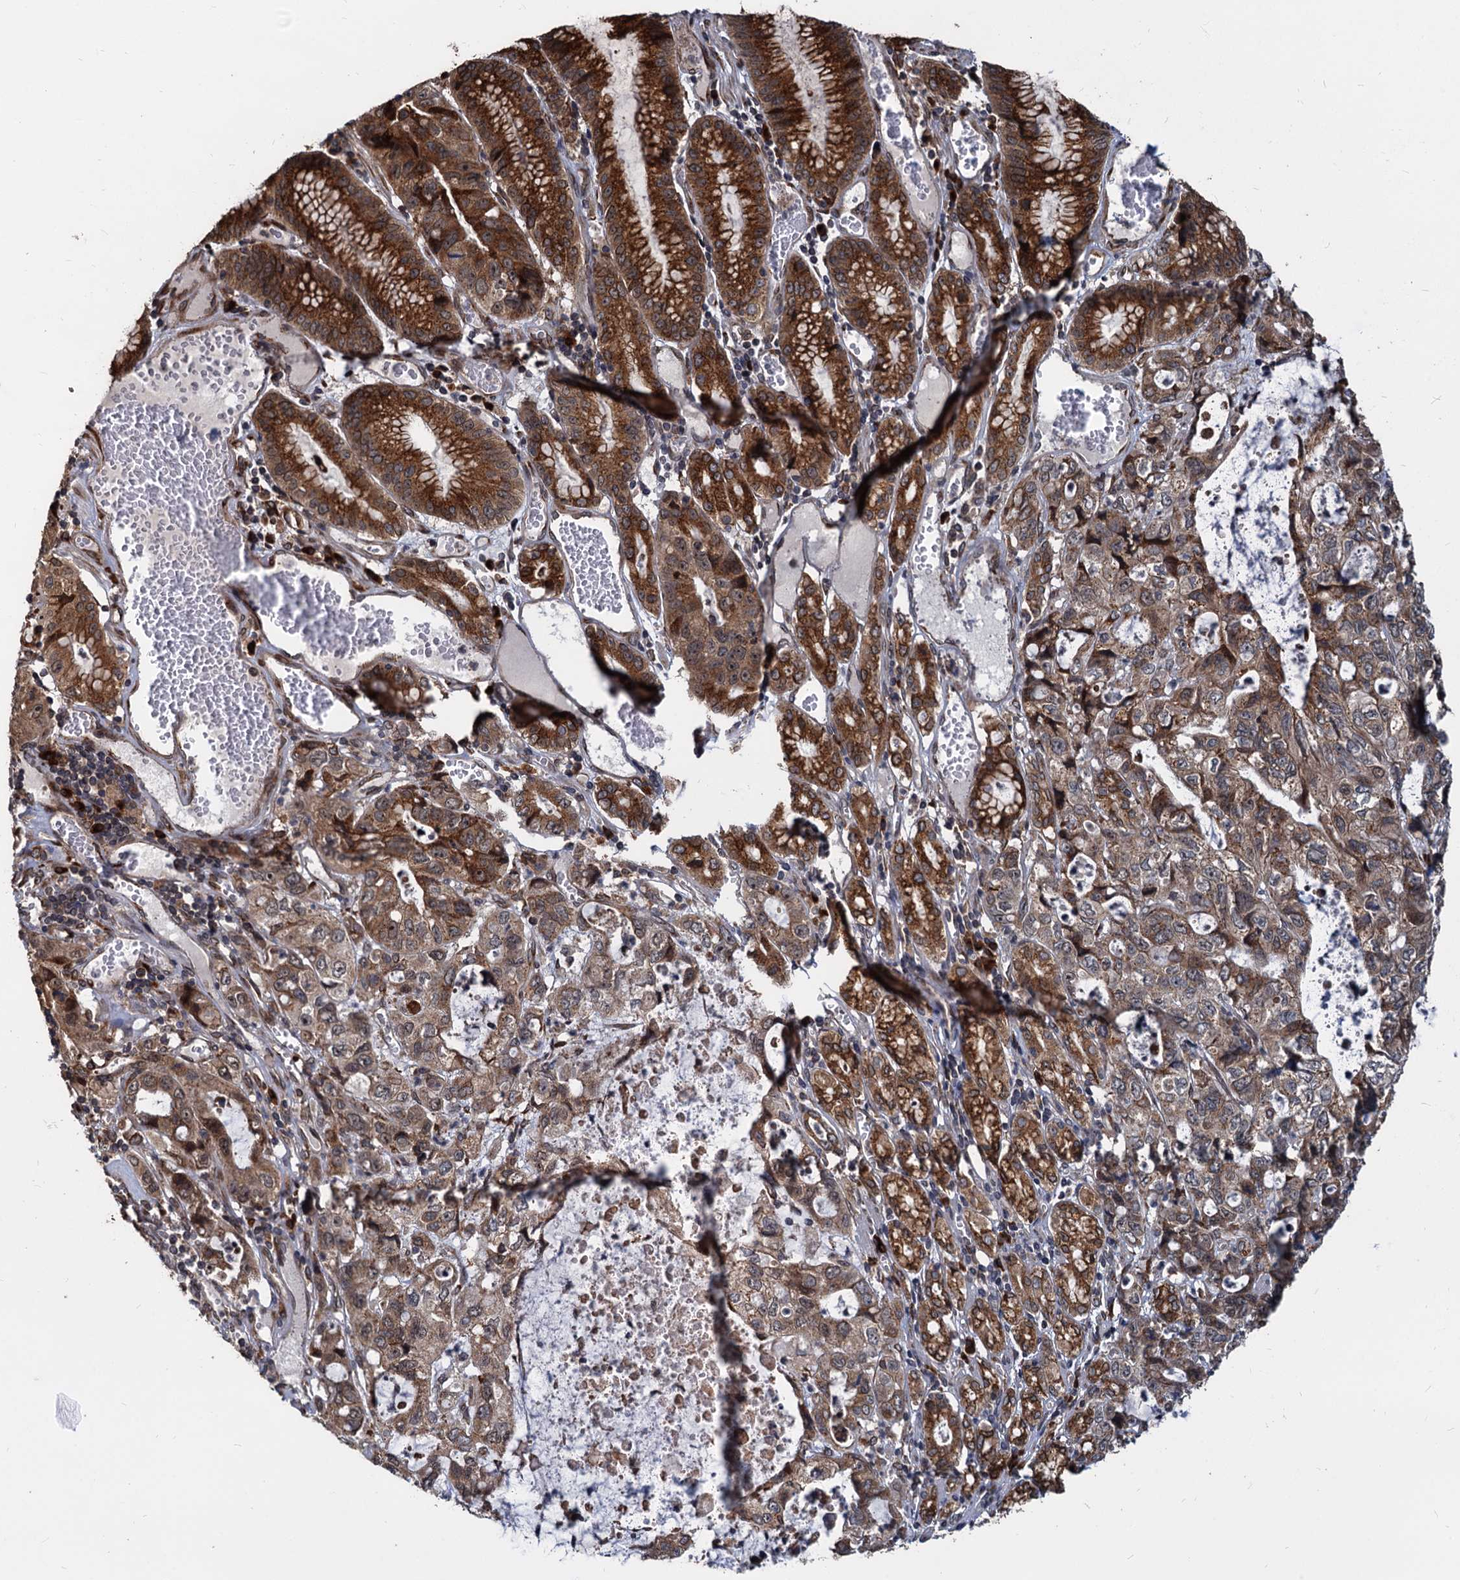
{"staining": {"intensity": "moderate", "quantity": ">75%", "location": "cytoplasmic/membranous,nuclear"}, "tissue": "stomach cancer", "cell_type": "Tumor cells", "image_type": "cancer", "snomed": [{"axis": "morphology", "description": "Adenocarcinoma, NOS"}, {"axis": "topography", "description": "Stomach, upper"}], "caption": "A histopathology image showing moderate cytoplasmic/membranous and nuclear positivity in about >75% of tumor cells in adenocarcinoma (stomach), as visualized by brown immunohistochemical staining.", "gene": "SAAL1", "patient": {"sex": "female", "age": 52}}